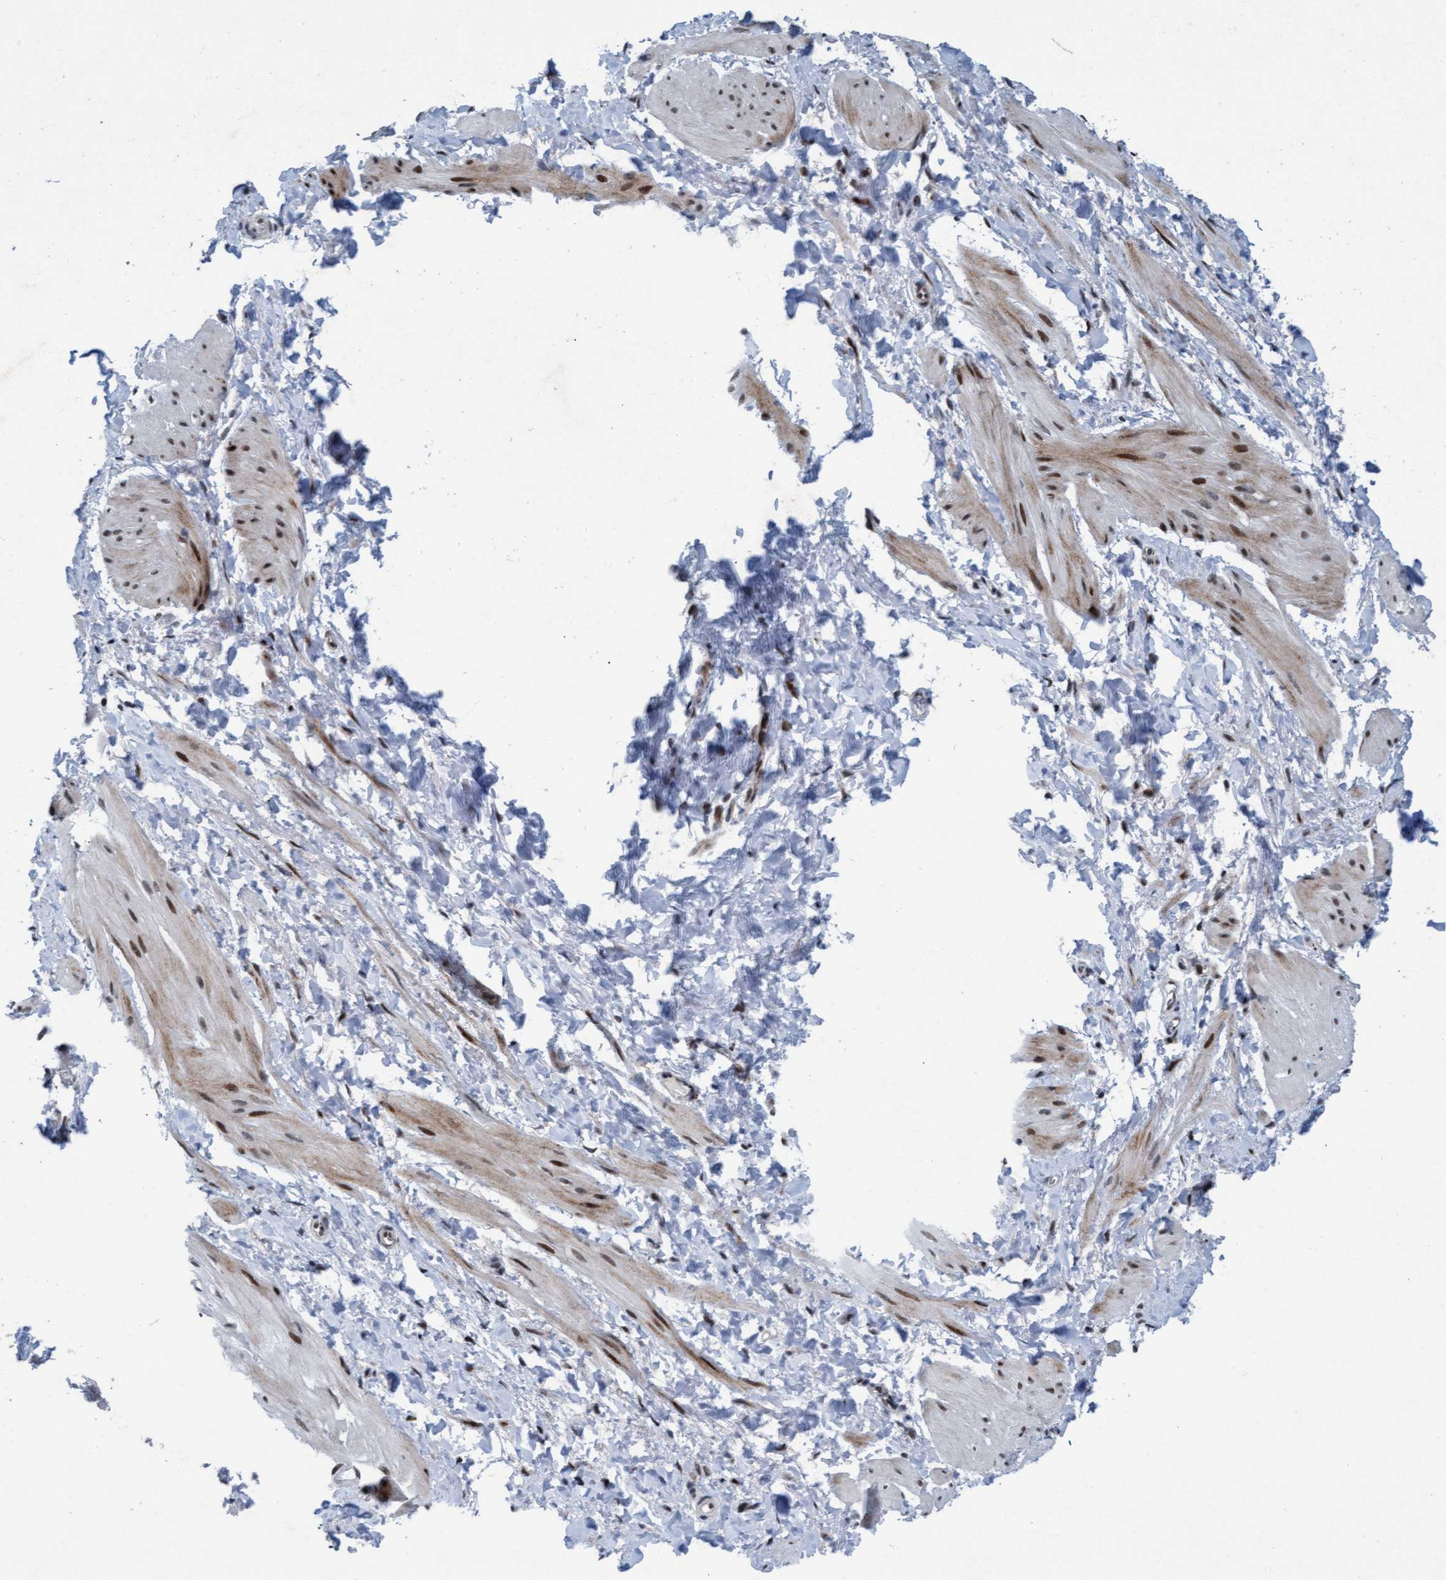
{"staining": {"intensity": "moderate", "quantity": "25%-75%", "location": "nuclear"}, "tissue": "smooth muscle", "cell_type": "Smooth muscle cells", "image_type": "normal", "snomed": [{"axis": "morphology", "description": "Normal tissue, NOS"}, {"axis": "topography", "description": "Smooth muscle"}], "caption": "The micrograph displays staining of normal smooth muscle, revealing moderate nuclear protein expression (brown color) within smooth muscle cells.", "gene": "CWC27", "patient": {"sex": "male", "age": 16}}